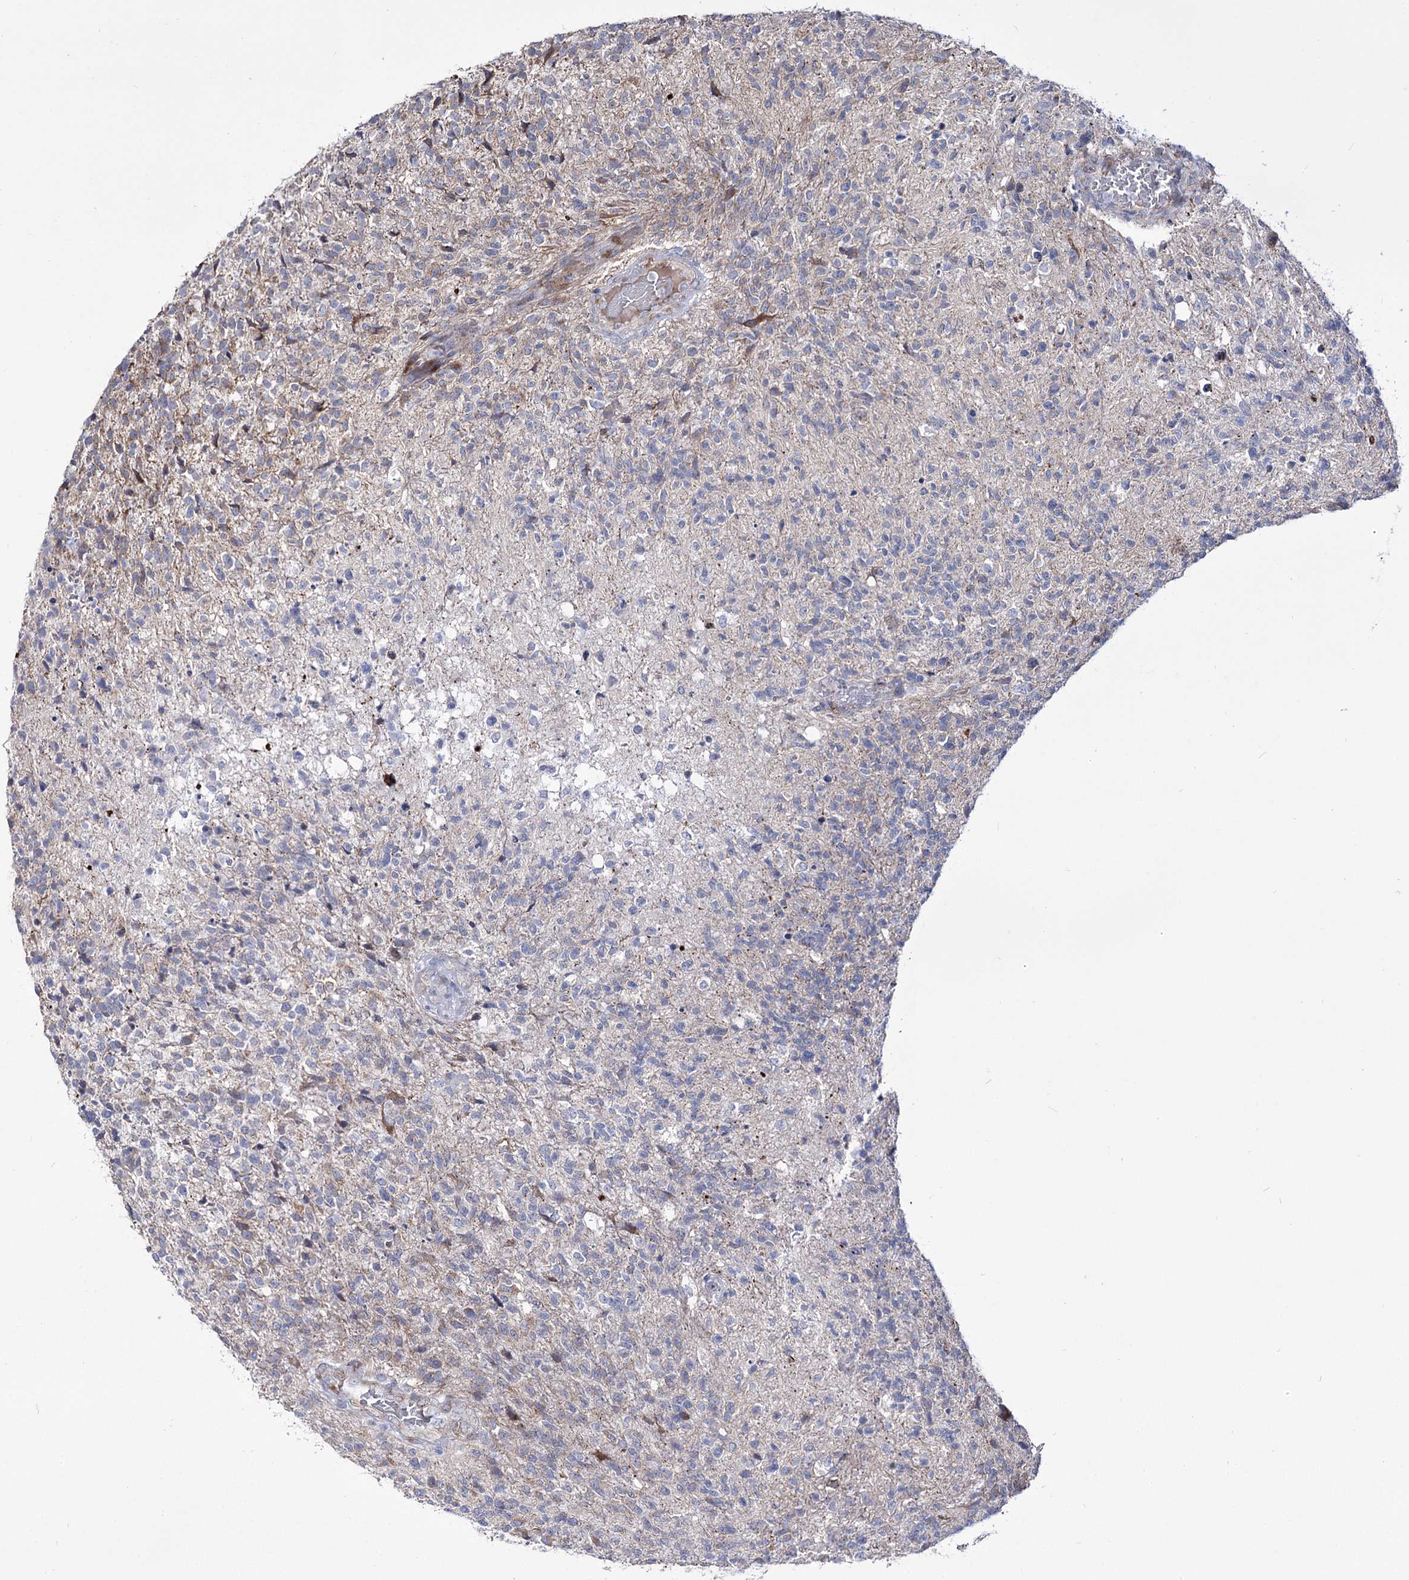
{"staining": {"intensity": "negative", "quantity": "none", "location": "none"}, "tissue": "glioma", "cell_type": "Tumor cells", "image_type": "cancer", "snomed": [{"axis": "morphology", "description": "Glioma, malignant, High grade"}, {"axis": "topography", "description": "Brain"}], "caption": "Histopathology image shows no protein expression in tumor cells of glioma tissue. (Immunohistochemistry, brightfield microscopy, high magnification).", "gene": "OSBPL5", "patient": {"sex": "male", "age": 56}}